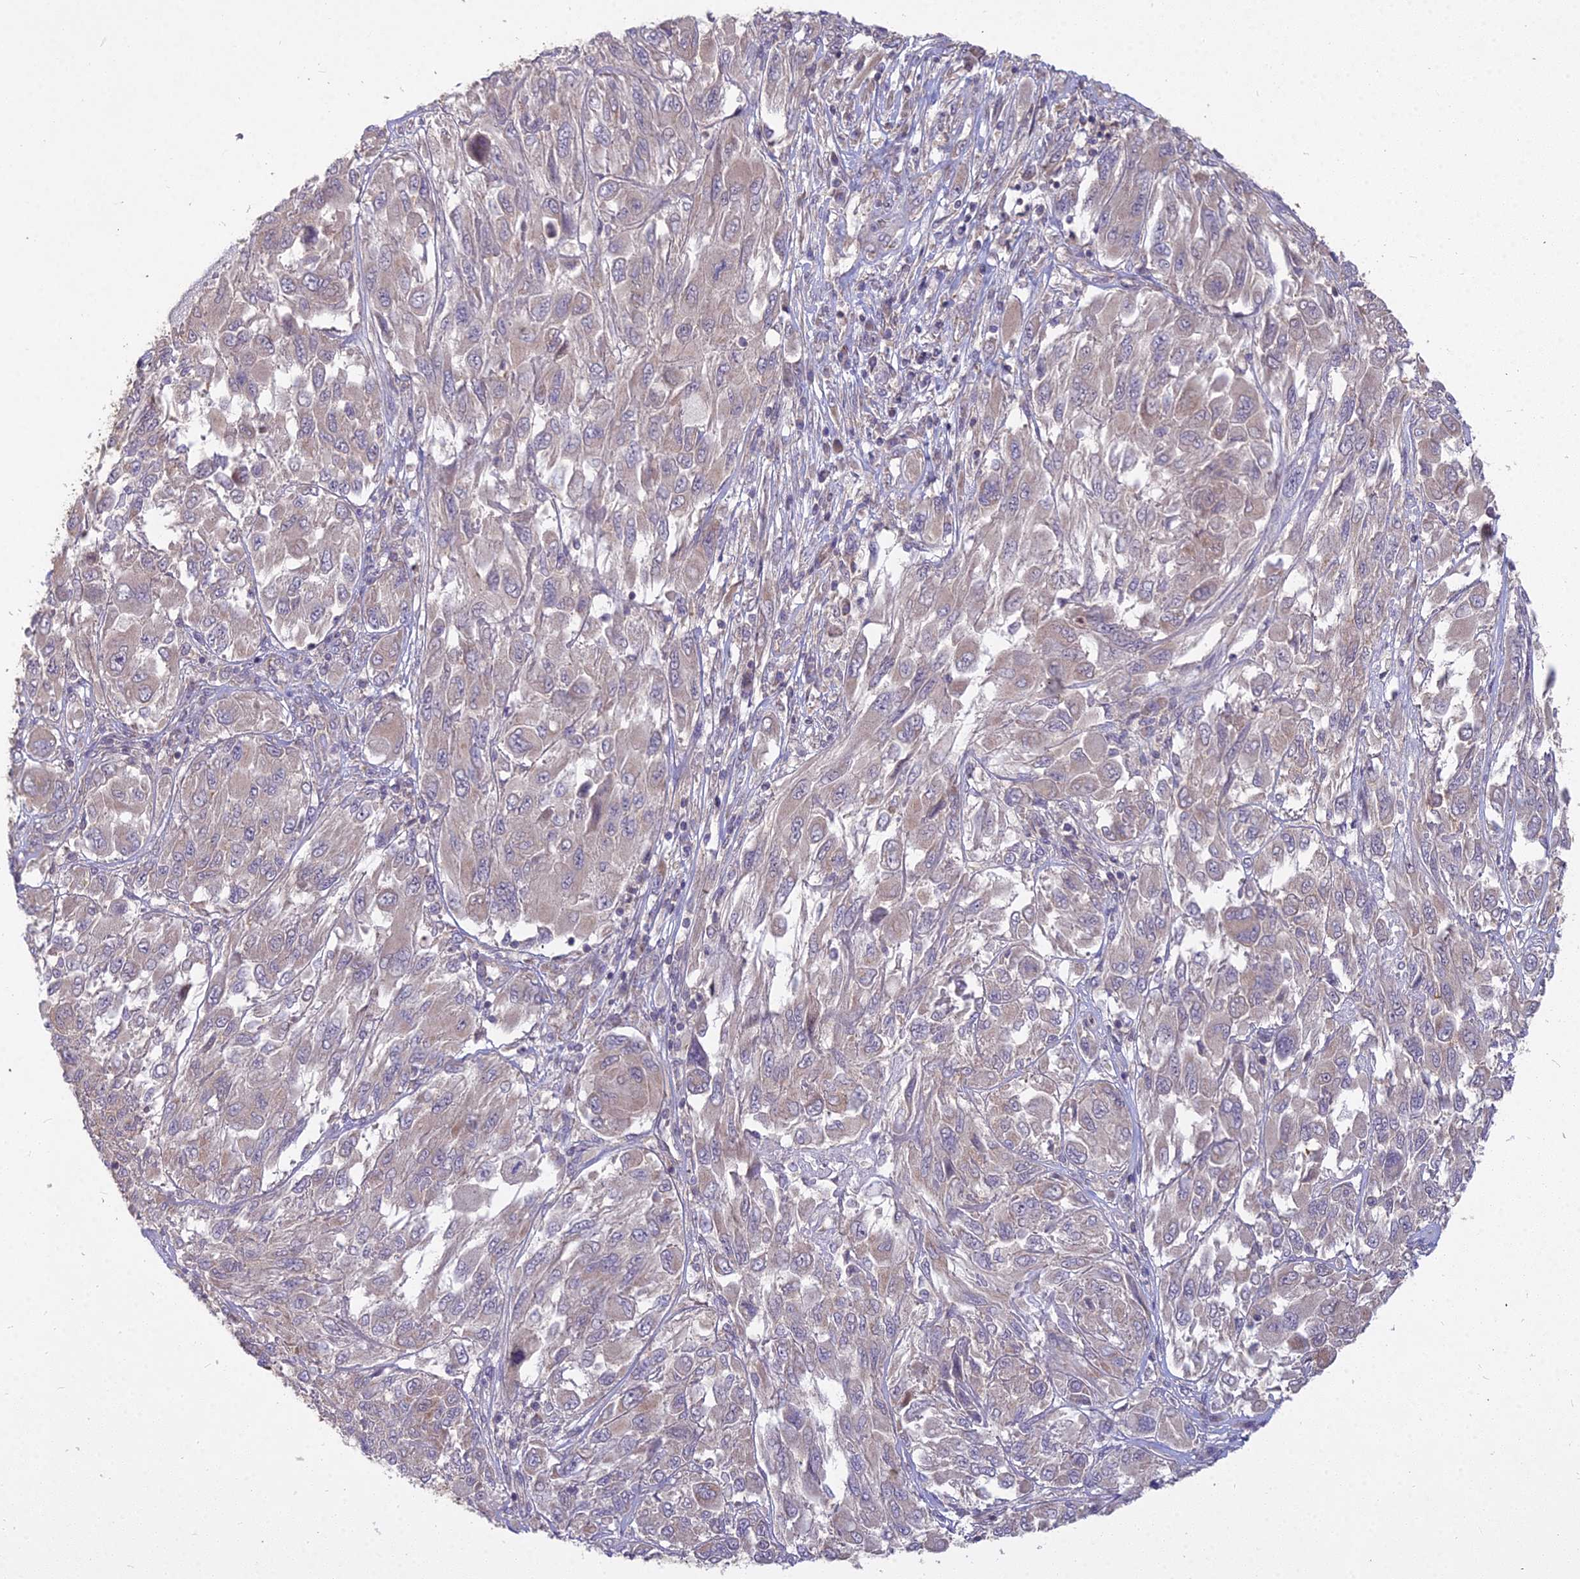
{"staining": {"intensity": "weak", "quantity": ">75%", "location": "cytoplasmic/membranous"}, "tissue": "melanoma", "cell_type": "Tumor cells", "image_type": "cancer", "snomed": [{"axis": "morphology", "description": "Malignant melanoma, NOS"}, {"axis": "topography", "description": "Skin"}], "caption": "Malignant melanoma stained for a protein displays weak cytoplasmic/membranous positivity in tumor cells.", "gene": "MICU2", "patient": {"sex": "female", "age": 91}}